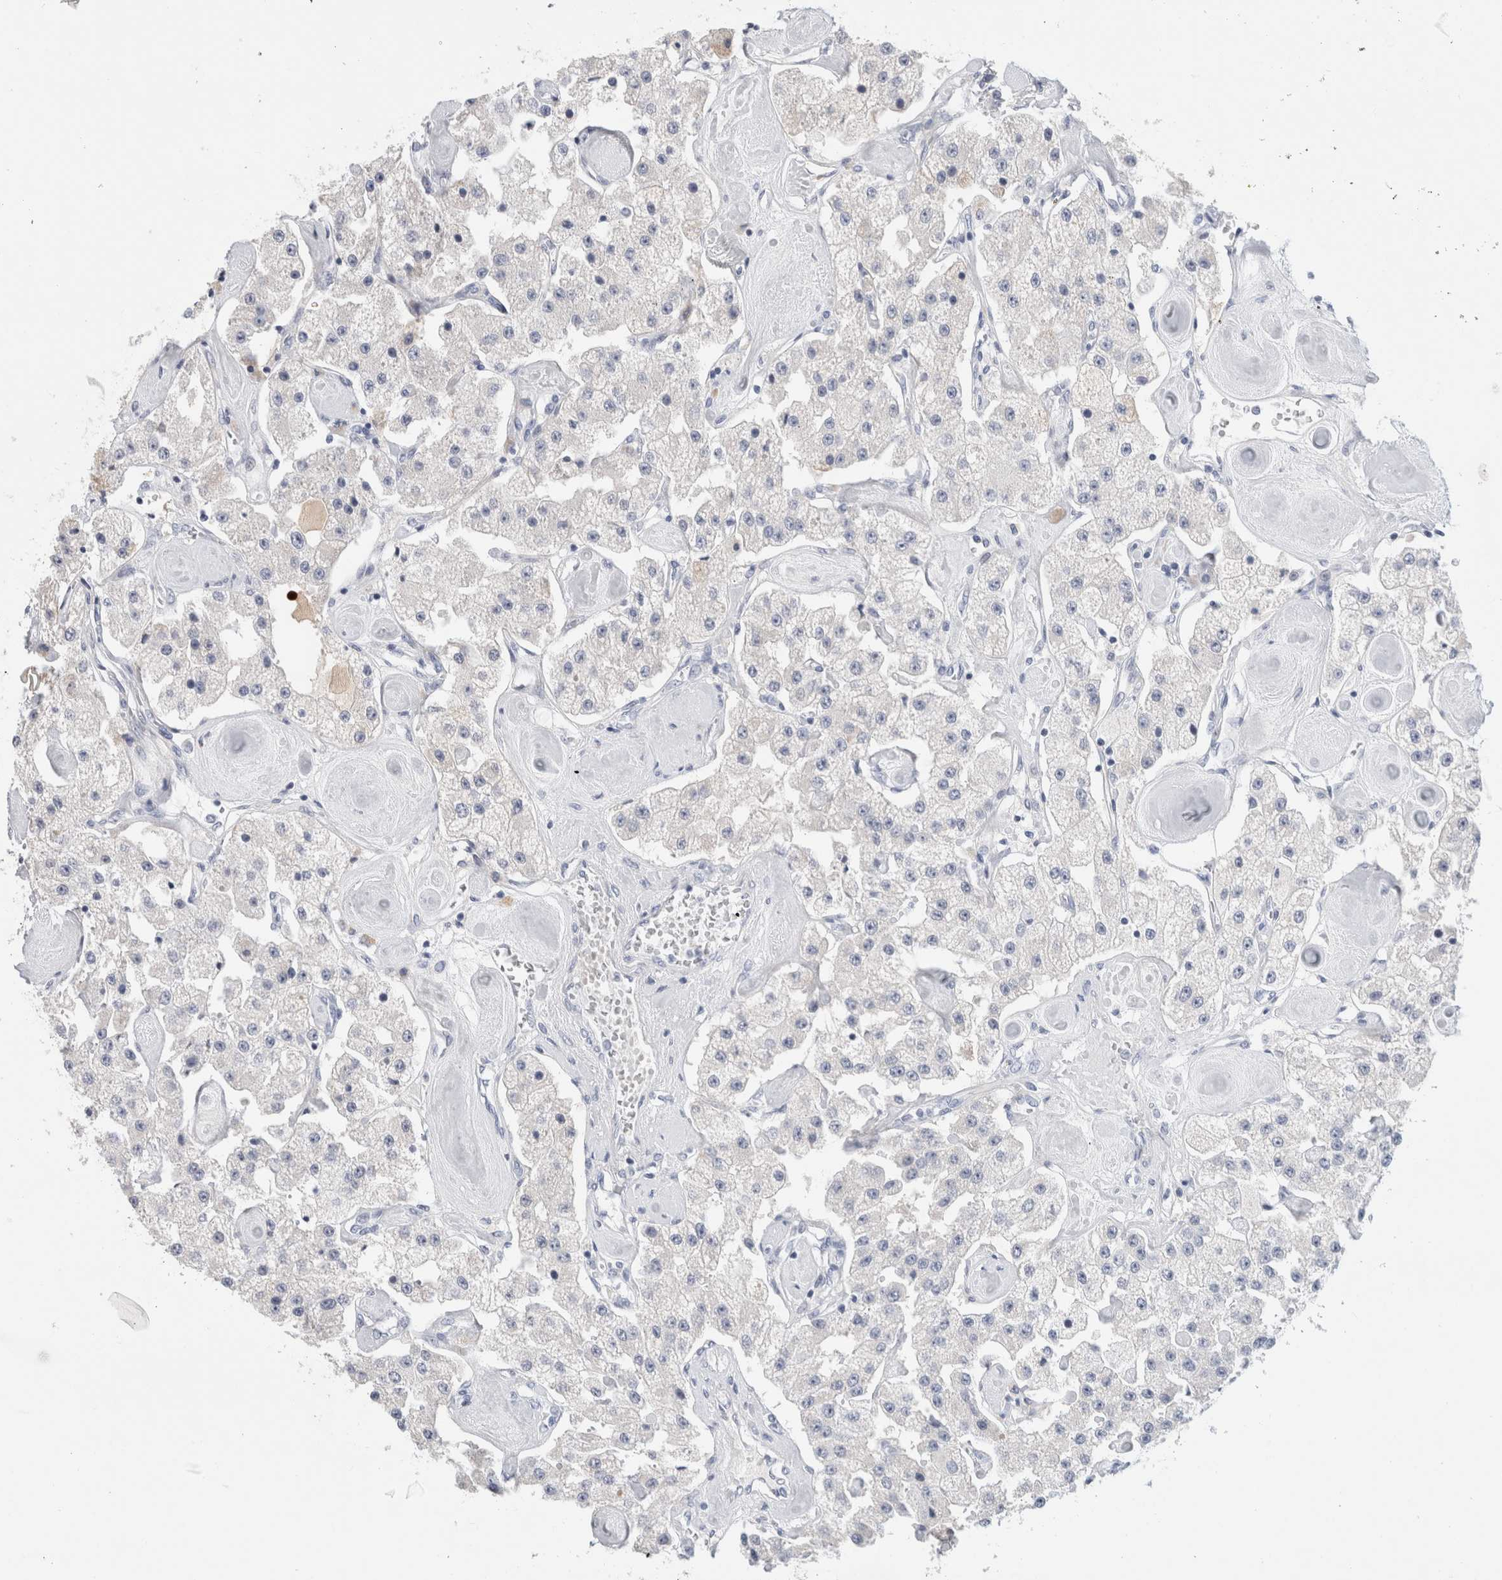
{"staining": {"intensity": "negative", "quantity": "none", "location": "none"}, "tissue": "carcinoid", "cell_type": "Tumor cells", "image_type": "cancer", "snomed": [{"axis": "morphology", "description": "Carcinoid, malignant, NOS"}, {"axis": "topography", "description": "Pancreas"}], "caption": "Tumor cells are negative for brown protein staining in carcinoid.", "gene": "ECHDC2", "patient": {"sex": "male", "age": 41}}